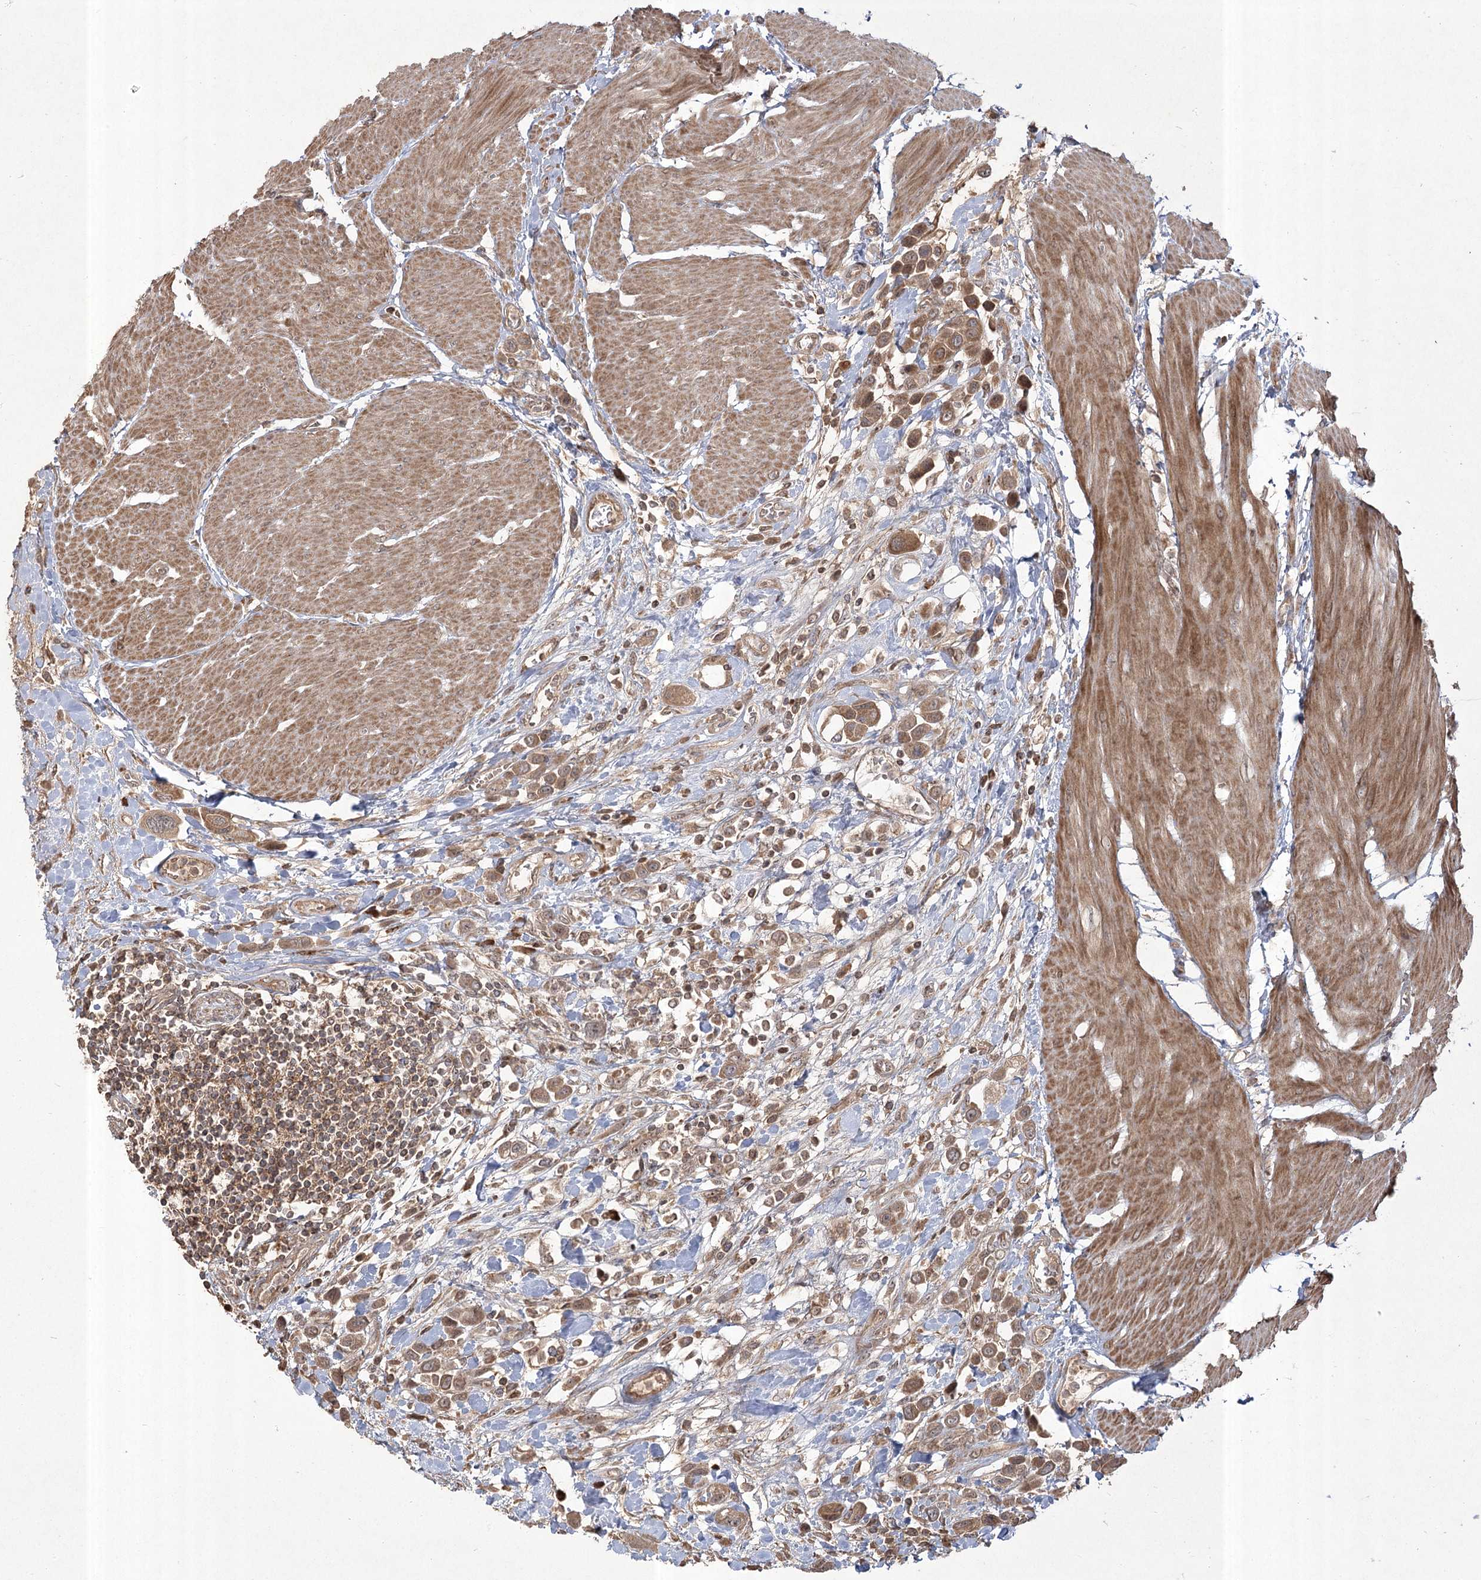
{"staining": {"intensity": "moderate", "quantity": ">75%", "location": "cytoplasmic/membranous,nuclear"}, "tissue": "urothelial cancer", "cell_type": "Tumor cells", "image_type": "cancer", "snomed": [{"axis": "morphology", "description": "Urothelial carcinoma, High grade"}, {"axis": "topography", "description": "Urinary bladder"}], "caption": "Urothelial cancer was stained to show a protein in brown. There is medium levels of moderate cytoplasmic/membranous and nuclear staining in about >75% of tumor cells.", "gene": "CPLANE1", "patient": {"sex": "male", "age": 50}}